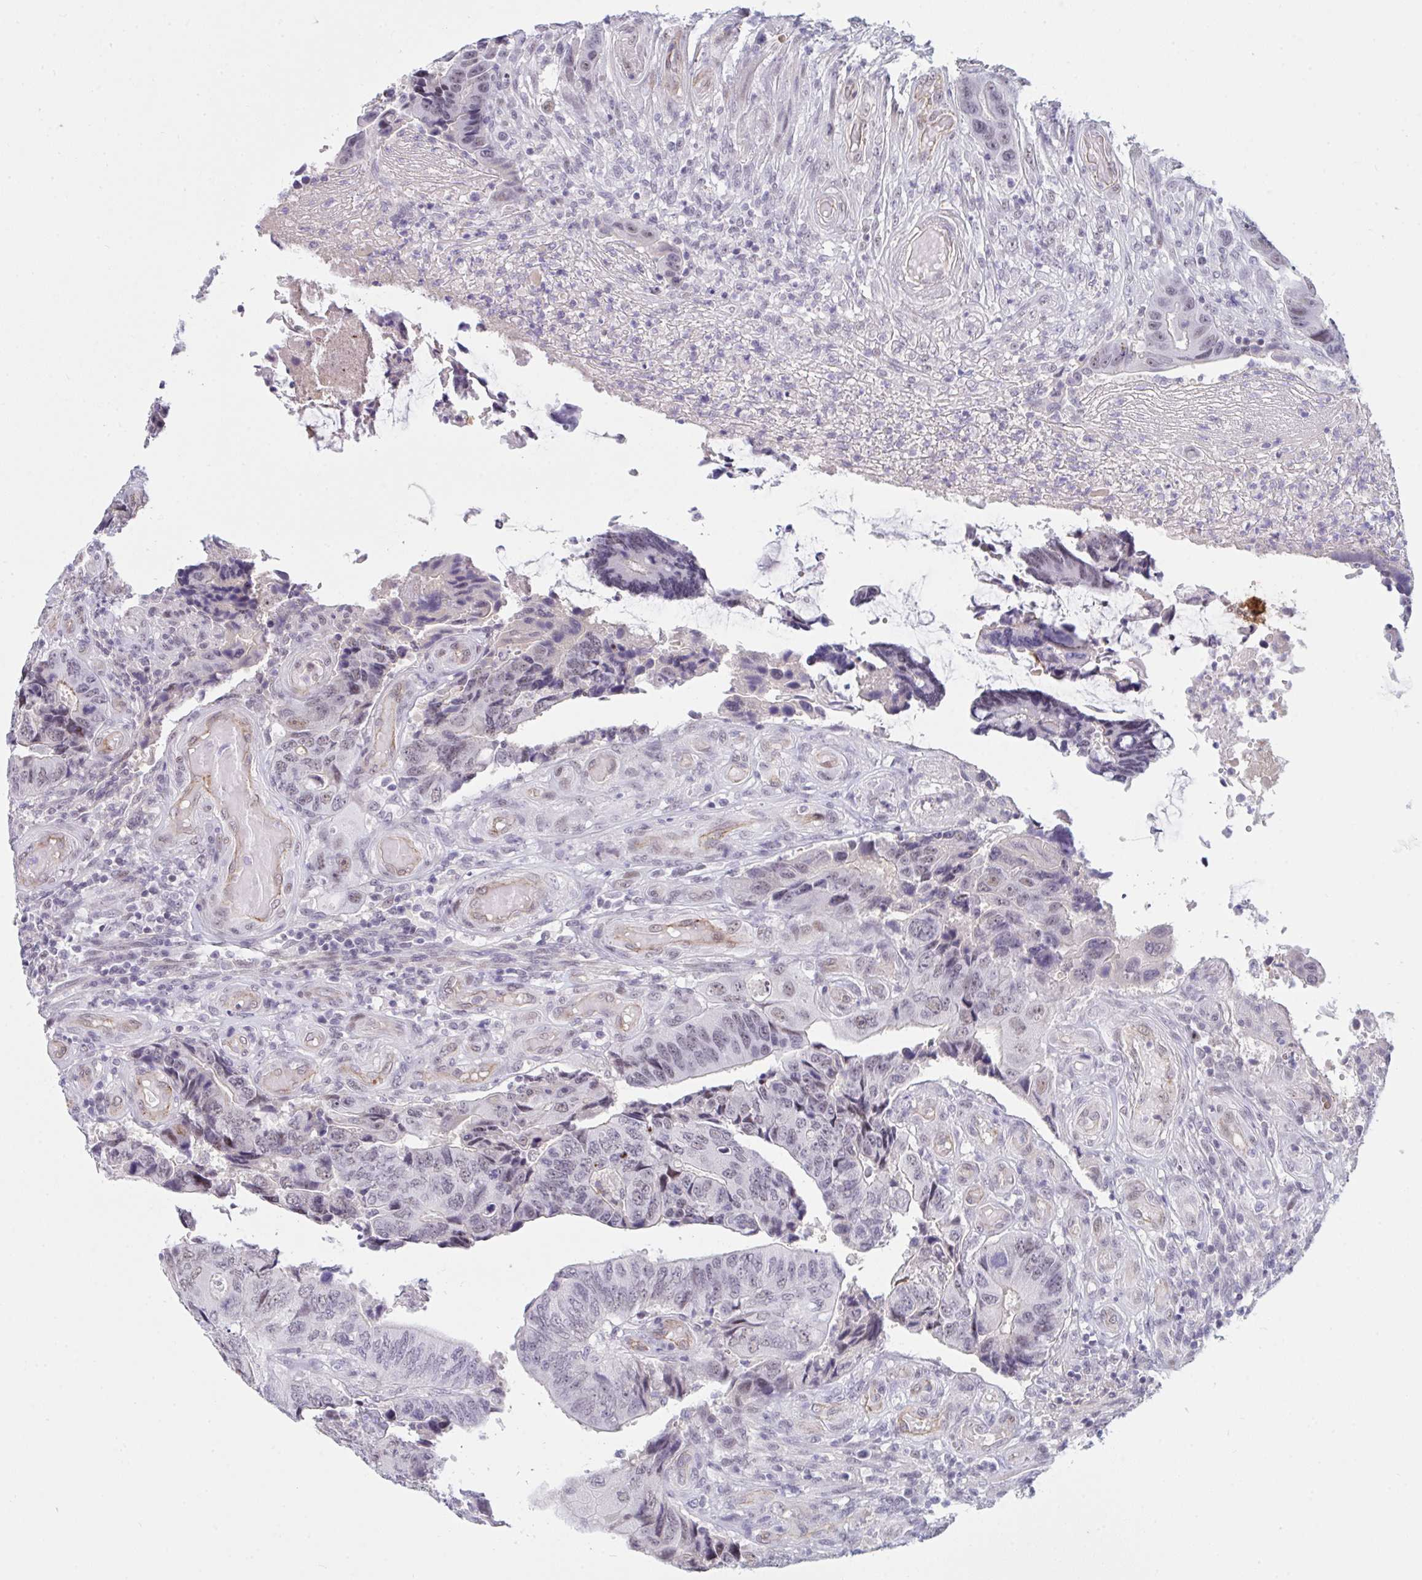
{"staining": {"intensity": "weak", "quantity": "<25%", "location": "nuclear"}, "tissue": "colorectal cancer", "cell_type": "Tumor cells", "image_type": "cancer", "snomed": [{"axis": "morphology", "description": "Adenocarcinoma, NOS"}, {"axis": "topography", "description": "Colon"}], "caption": "IHC photomicrograph of colorectal adenocarcinoma stained for a protein (brown), which exhibits no positivity in tumor cells.", "gene": "DSCAML1", "patient": {"sex": "male", "age": 87}}